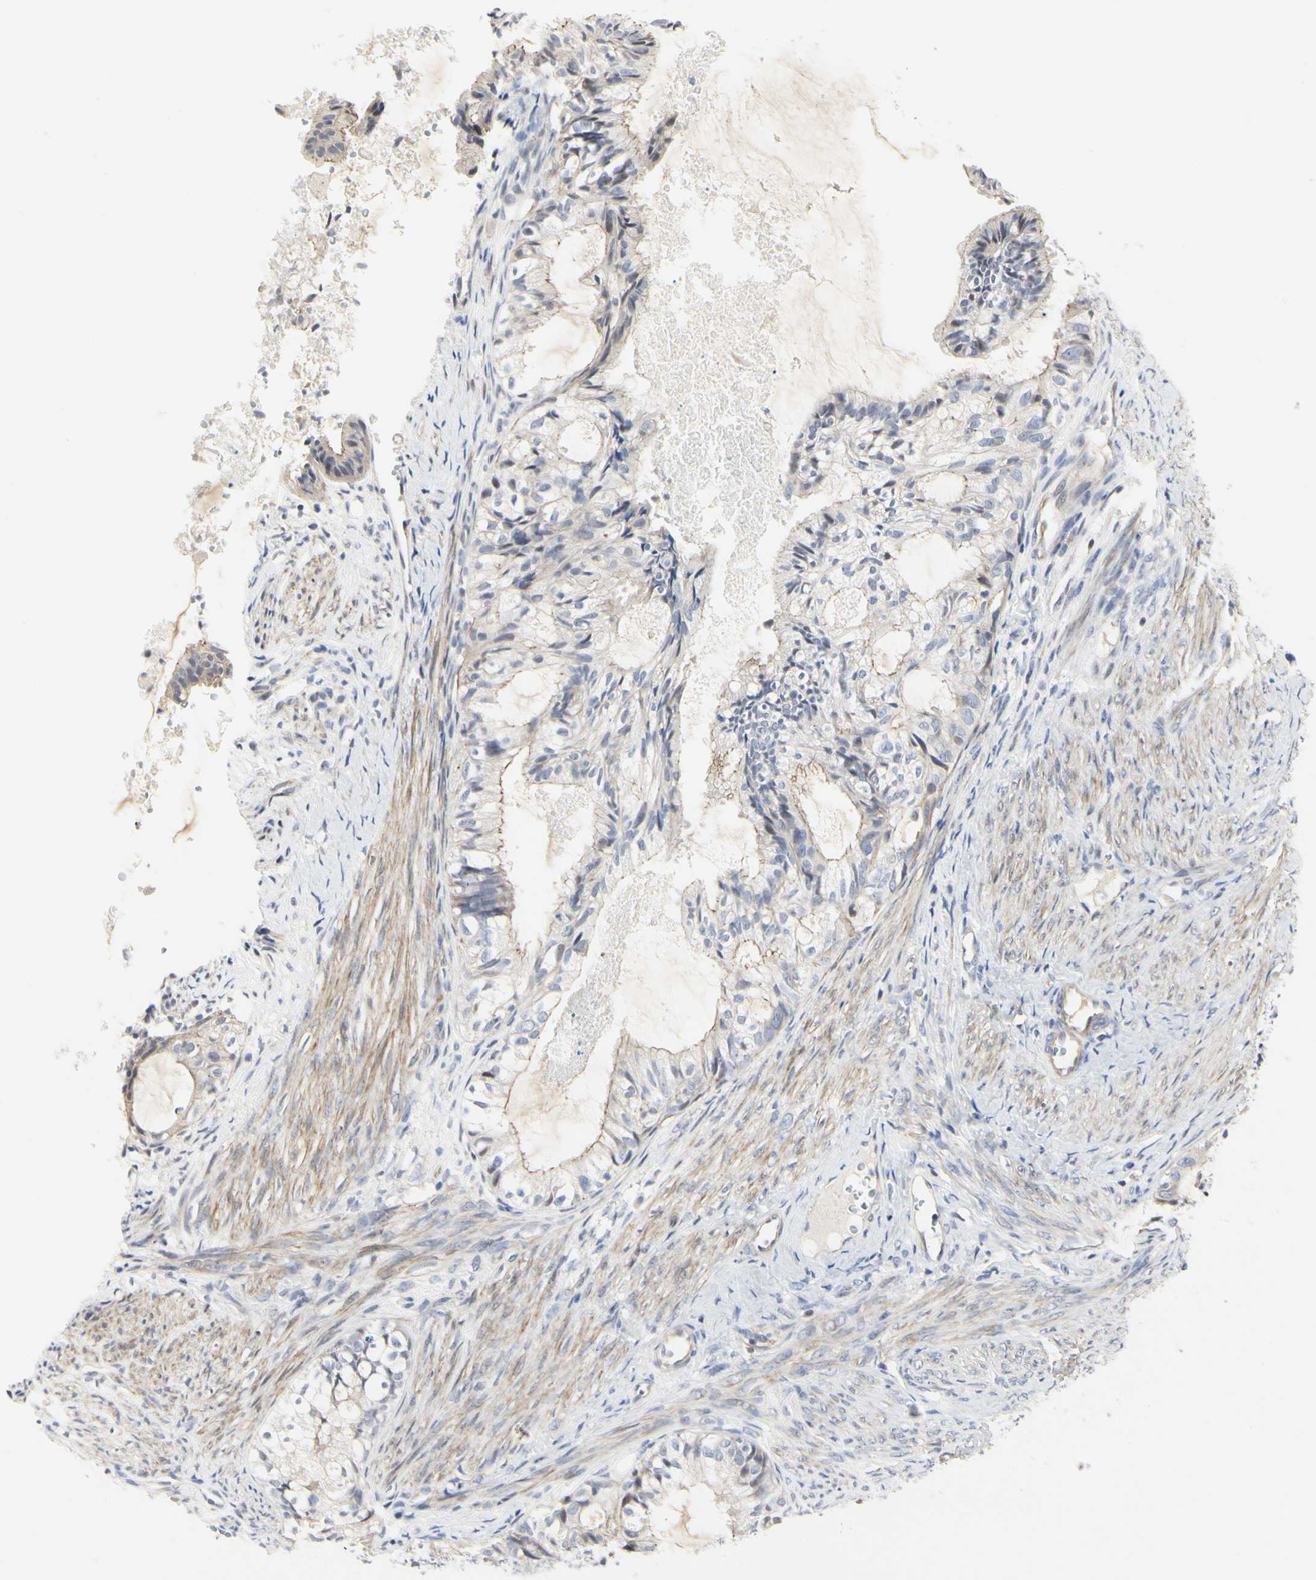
{"staining": {"intensity": "weak", "quantity": "<25%", "location": "cytoplasmic/membranous"}, "tissue": "cervical cancer", "cell_type": "Tumor cells", "image_type": "cancer", "snomed": [{"axis": "morphology", "description": "Normal tissue, NOS"}, {"axis": "morphology", "description": "Adenocarcinoma, NOS"}, {"axis": "topography", "description": "Cervix"}, {"axis": "topography", "description": "Endometrium"}], "caption": "A high-resolution photomicrograph shows immunohistochemistry staining of cervical cancer, which reveals no significant staining in tumor cells. (DAB IHC visualized using brightfield microscopy, high magnification).", "gene": "SHANK2", "patient": {"sex": "female", "age": 86}}